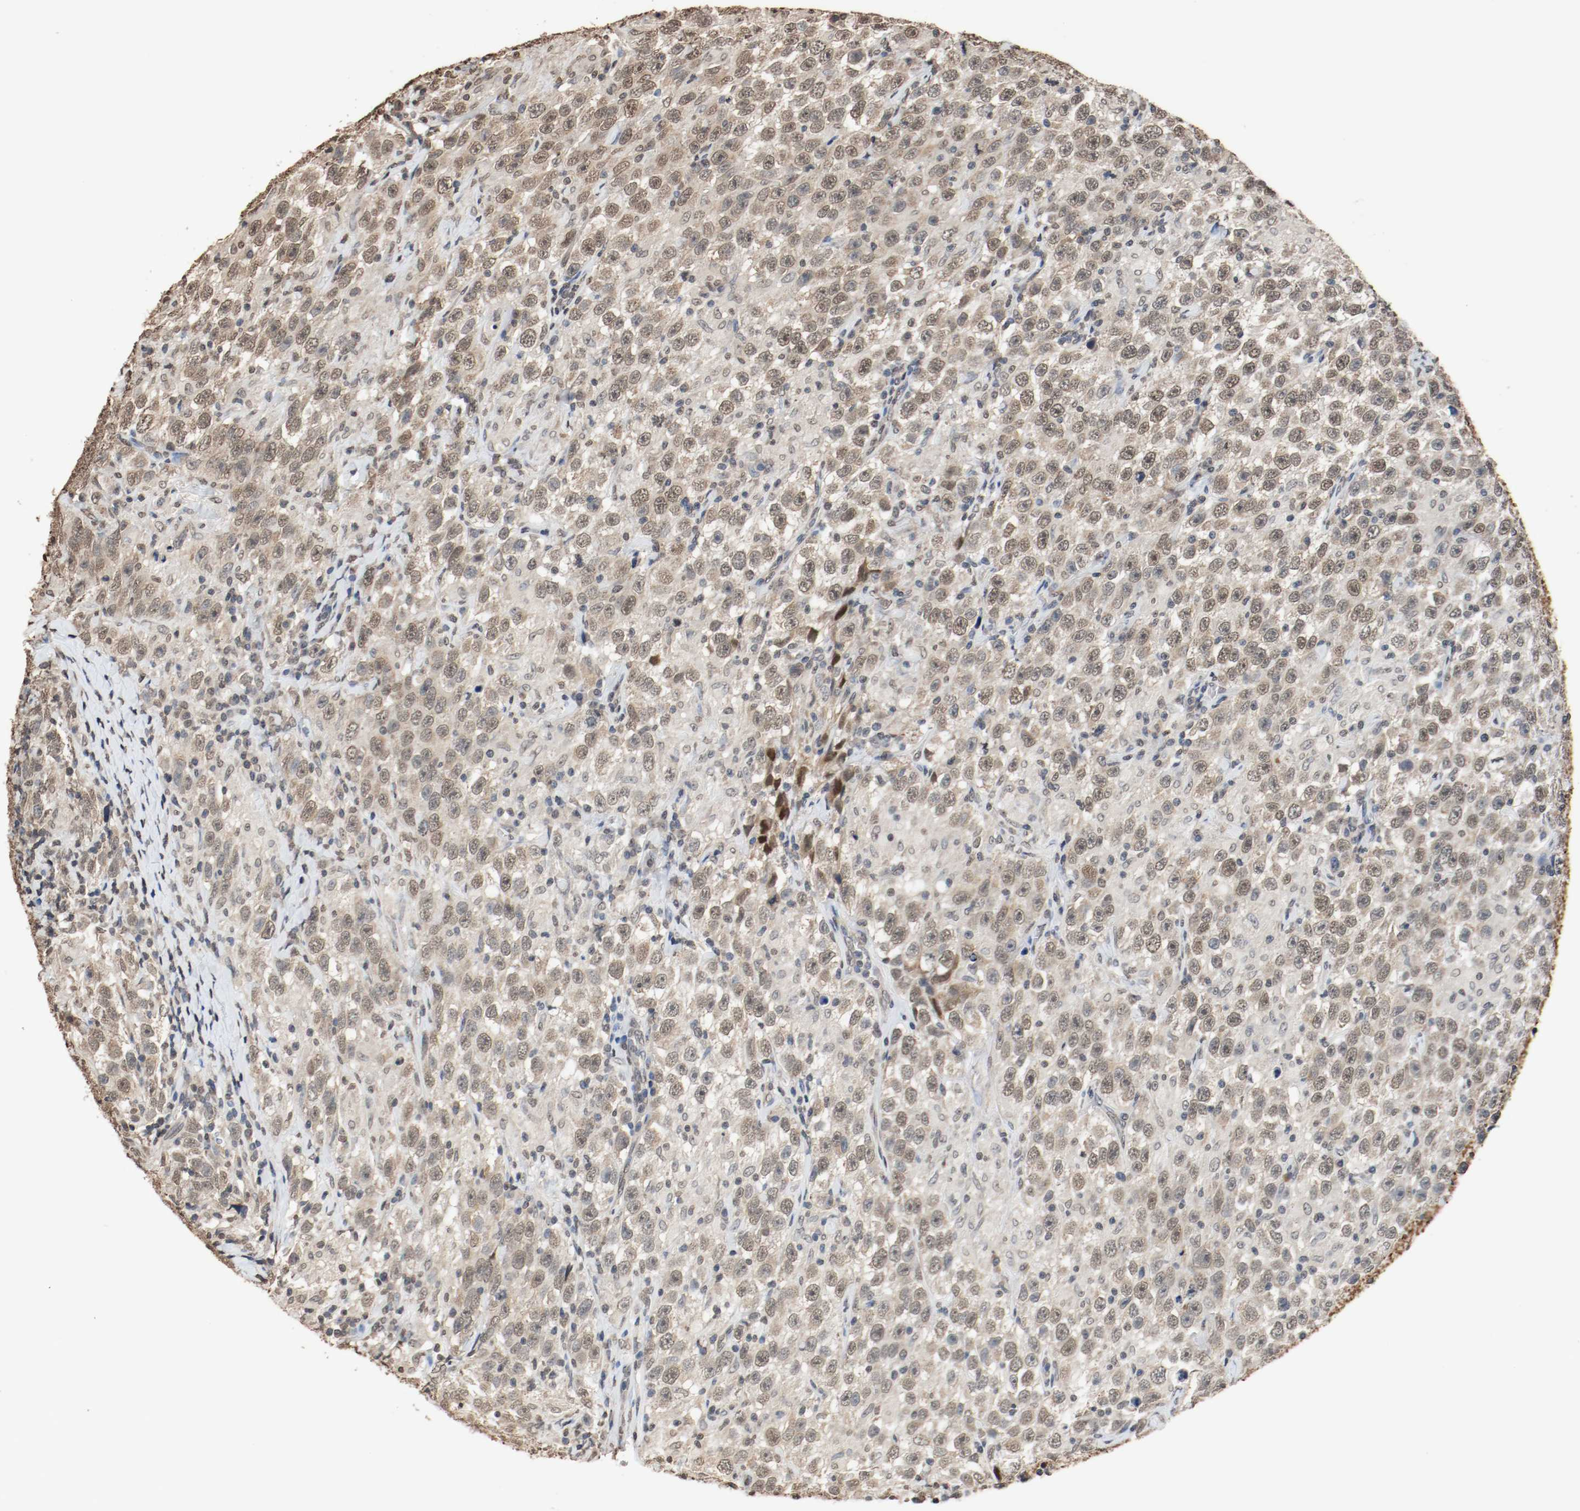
{"staining": {"intensity": "weak", "quantity": ">75%", "location": "cytoplasmic/membranous"}, "tissue": "testis cancer", "cell_type": "Tumor cells", "image_type": "cancer", "snomed": [{"axis": "morphology", "description": "Seminoma, NOS"}, {"axis": "topography", "description": "Testis"}], "caption": "Seminoma (testis) stained with DAB IHC exhibits low levels of weak cytoplasmic/membranous expression in about >75% of tumor cells.", "gene": "RTN4", "patient": {"sex": "male", "age": 41}}